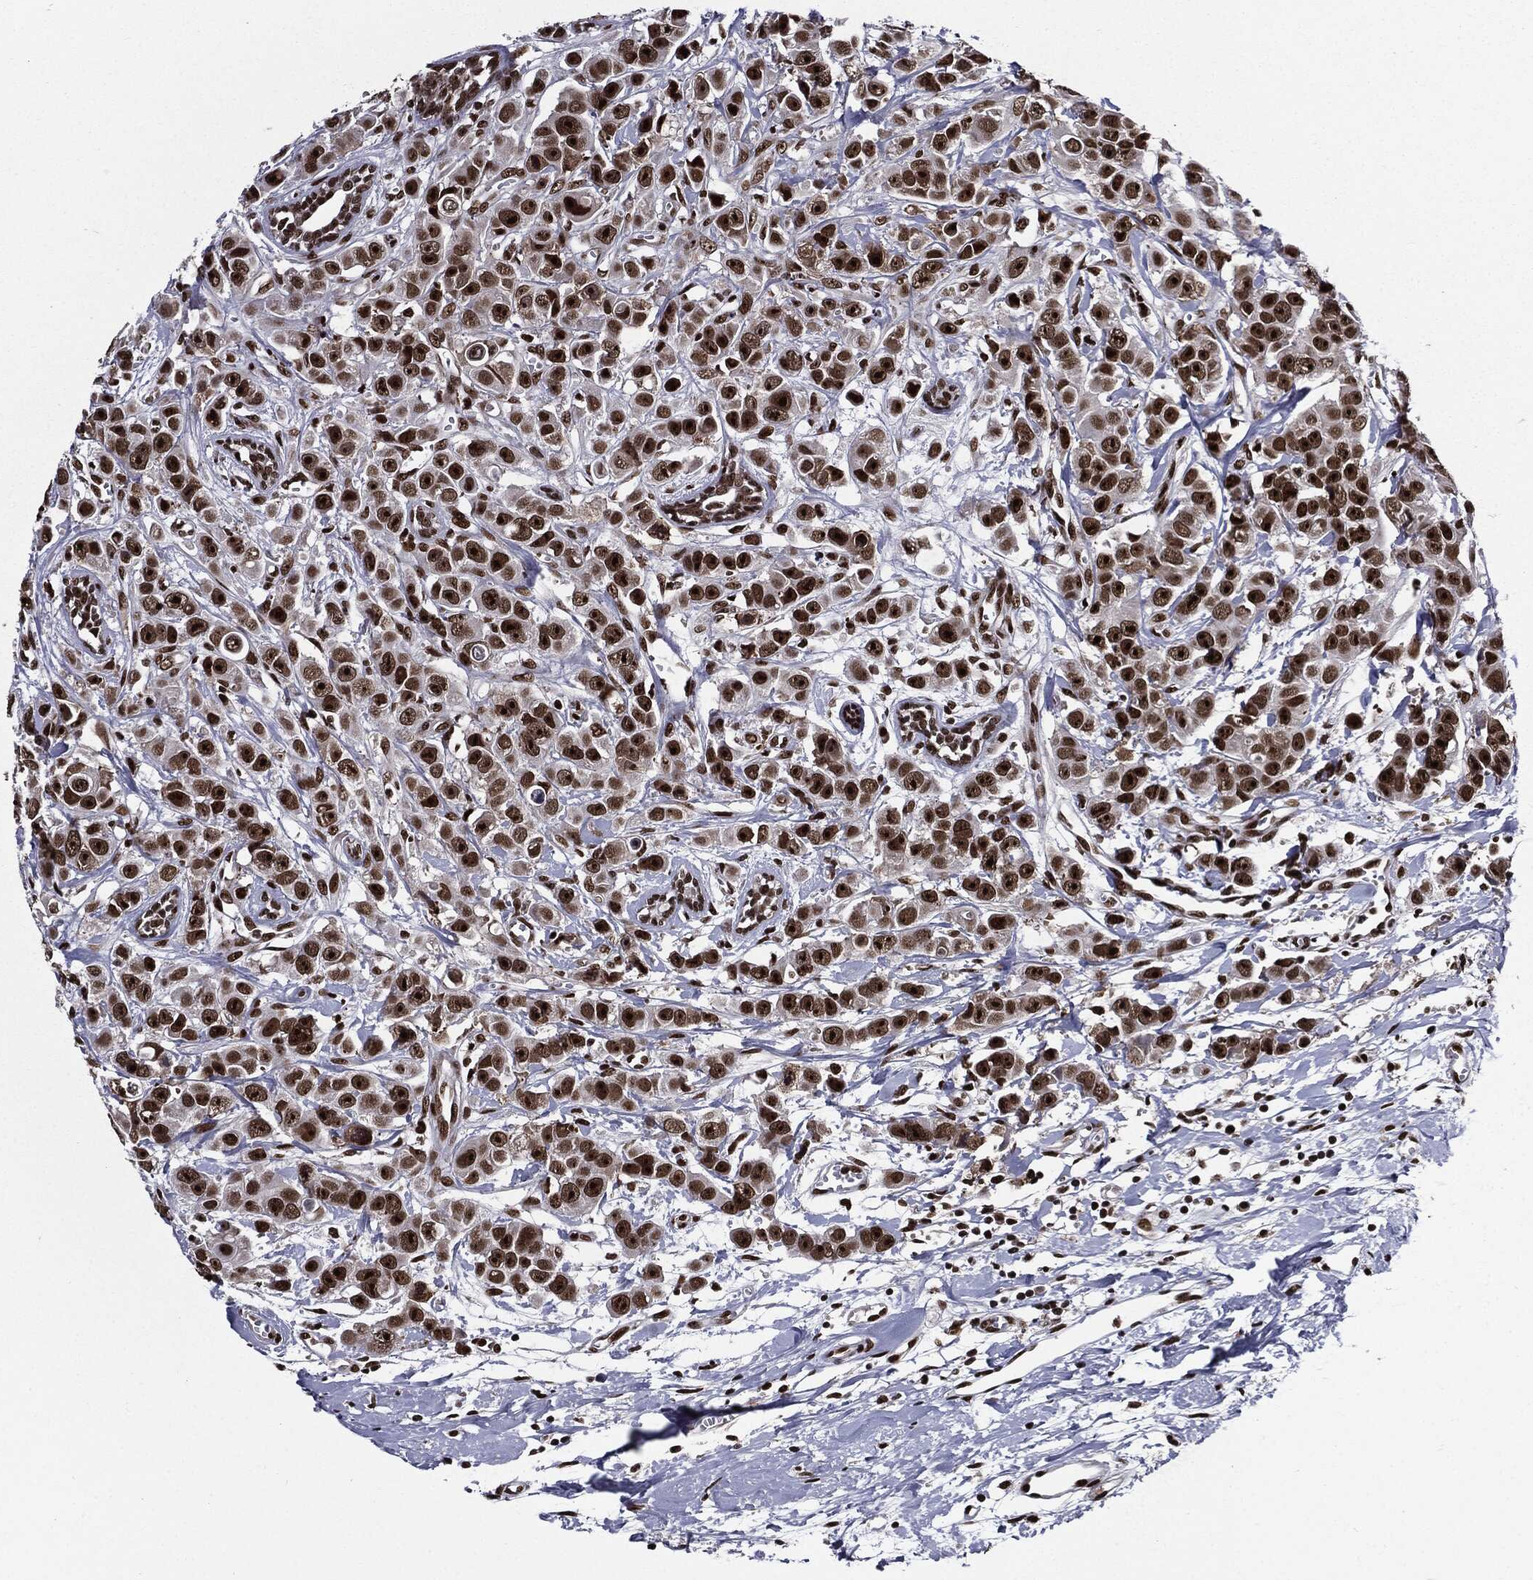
{"staining": {"intensity": "strong", "quantity": ">75%", "location": "nuclear"}, "tissue": "breast cancer", "cell_type": "Tumor cells", "image_type": "cancer", "snomed": [{"axis": "morphology", "description": "Duct carcinoma"}, {"axis": "topography", "description": "Breast"}], "caption": "The immunohistochemical stain labels strong nuclear expression in tumor cells of infiltrating ductal carcinoma (breast) tissue.", "gene": "ZFP91", "patient": {"sex": "female", "age": 35}}